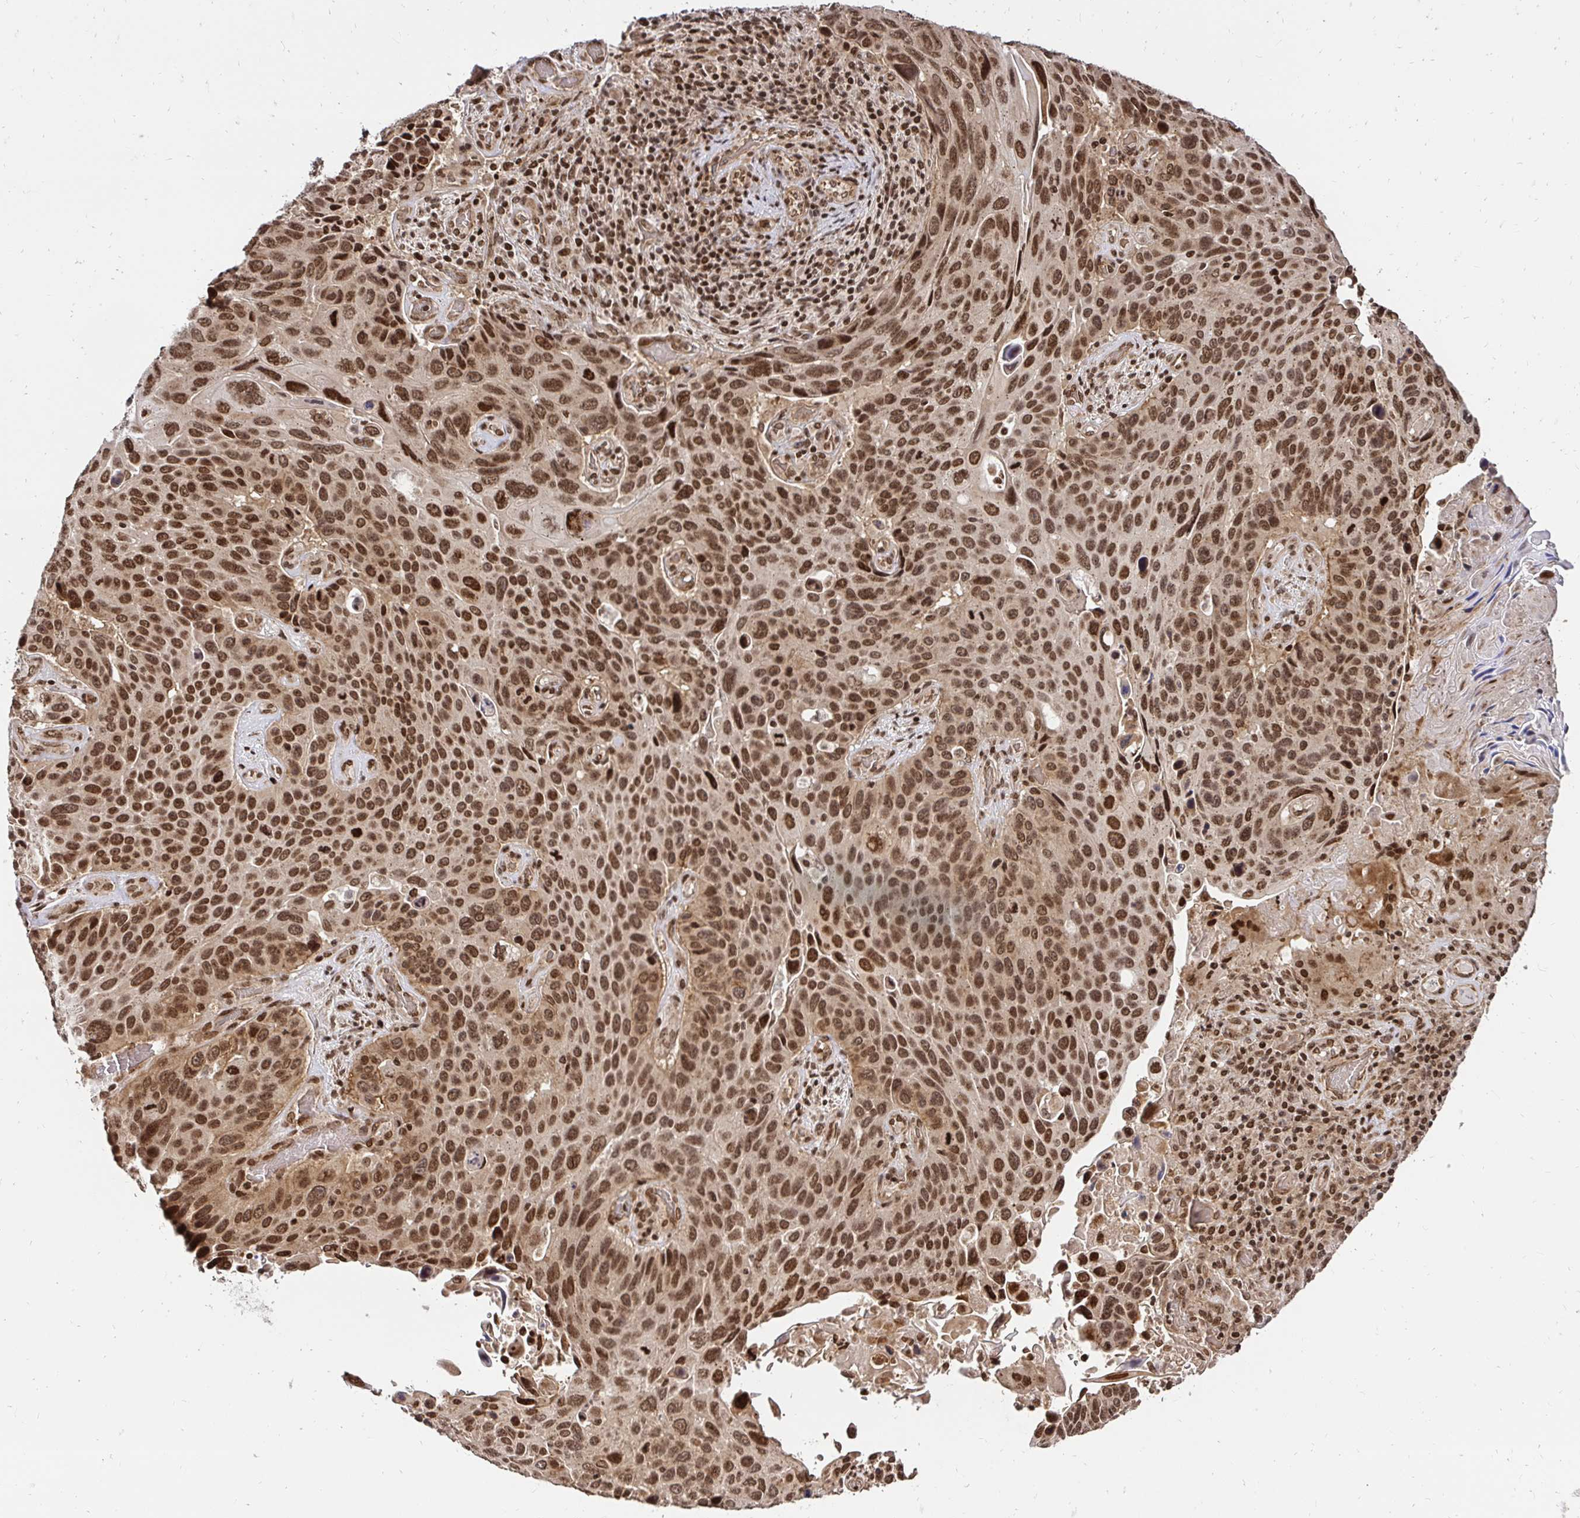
{"staining": {"intensity": "strong", "quantity": ">75%", "location": "nuclear"}, "tissue": "lung cancer", "cell_type": "Tumor cells", "image_type": "cancer", "snomed": [{"axis": "morphology", "description": "Squamous cell carcinoma, NOS"}, {"axis": "topography", "description": "Lung"}], "caption": "Immunohistochemical staining of human lung cancer displays strong nuclear protein expression in about >75% of tumor cells. Using DAB (3,3'-diaminobenzidine) (brown) and hematoxylin (blue) stains, captured at high magnification using brightfield microscopy.", "gene": "GLYR1", "patient": {"sex": "male", "age": 68}}